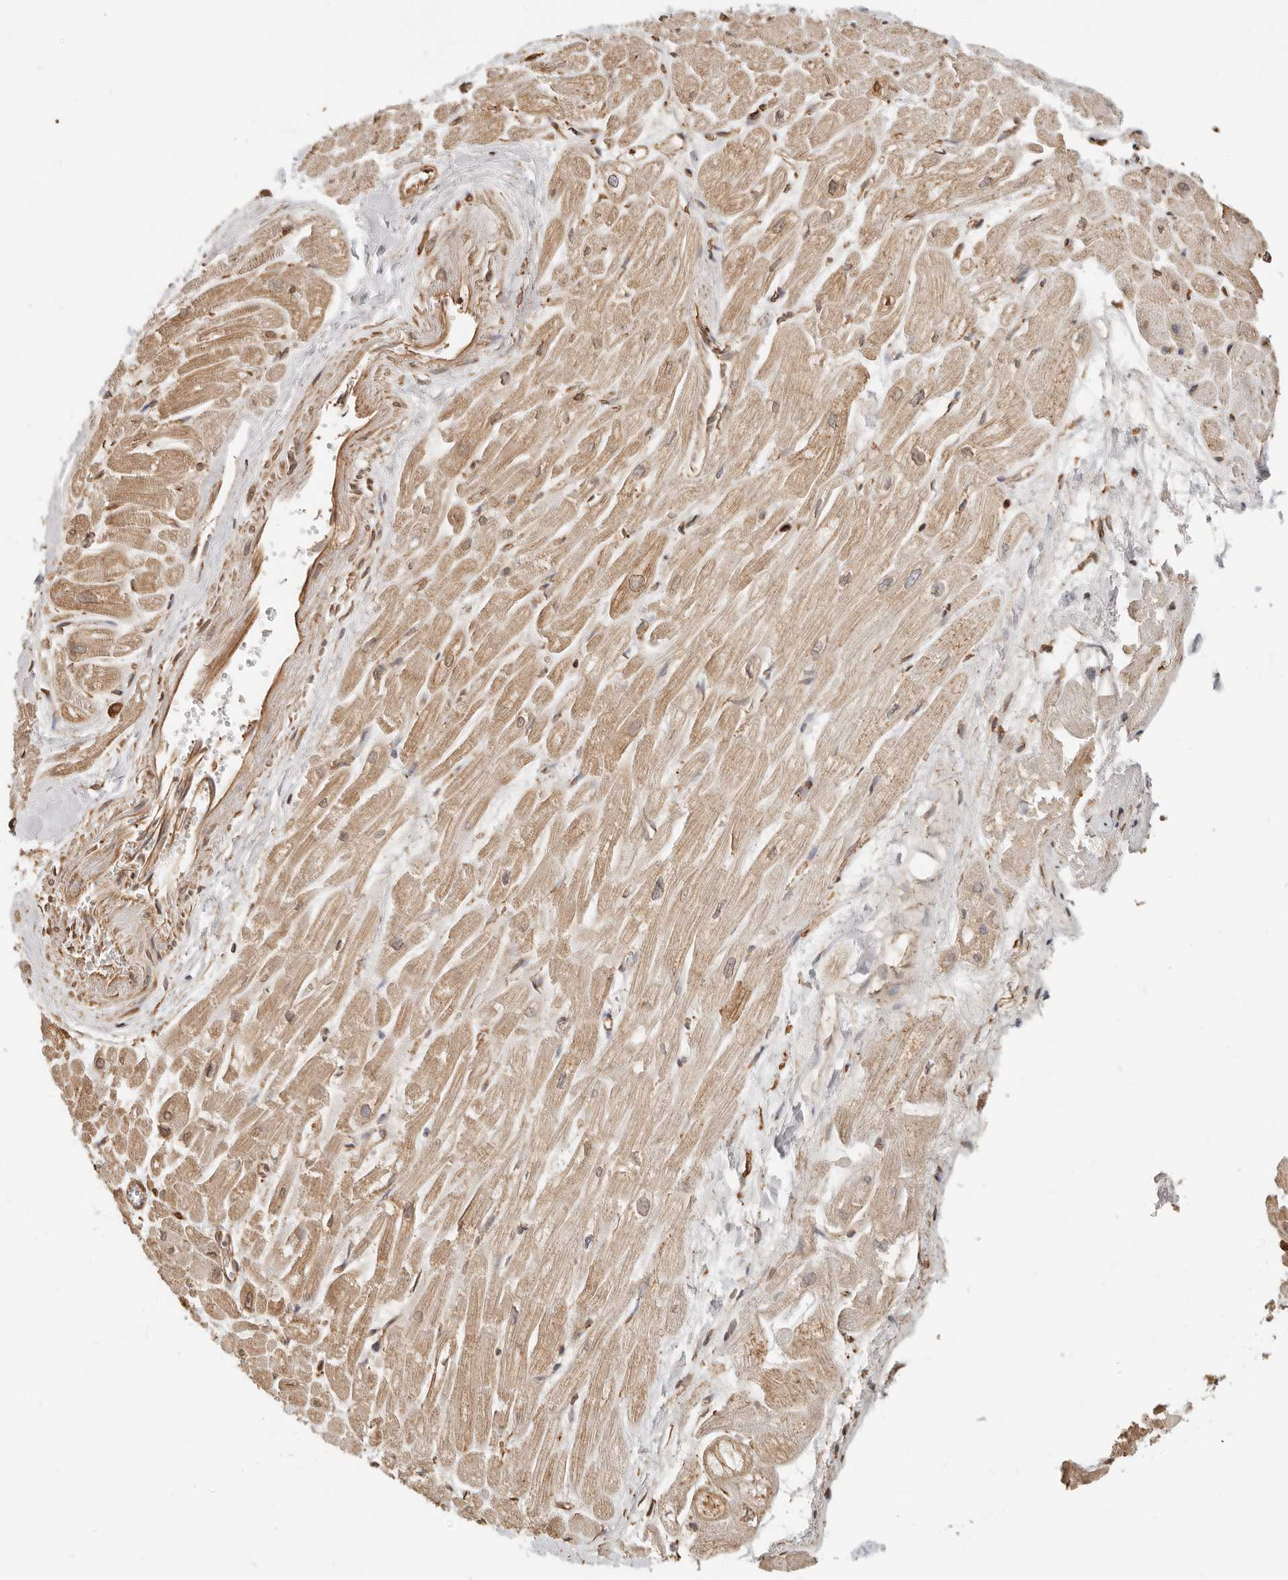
{"staining": {"intensity": "moderate", "quantity": ">75%", "location": "cytoplasmic/membranous,nuclear"}, "tissue": "heart muscle", "cell_type": "Cardiomyocytes", "image_type": "normal", "snomed": [{"axis": "morphology", "description": "Normal tissue, NOS"}, {"axis": "topography", "description": "Heart"}], "caption": "Human heart muscle stained with a brown dye reveals moderate cytoplasmic/membranous,nuclear positive expression in approximately >75% of cardiomyocytes.", "gene": "ARHGEF10L", "patient": {"sex": "male", "age": 54}}